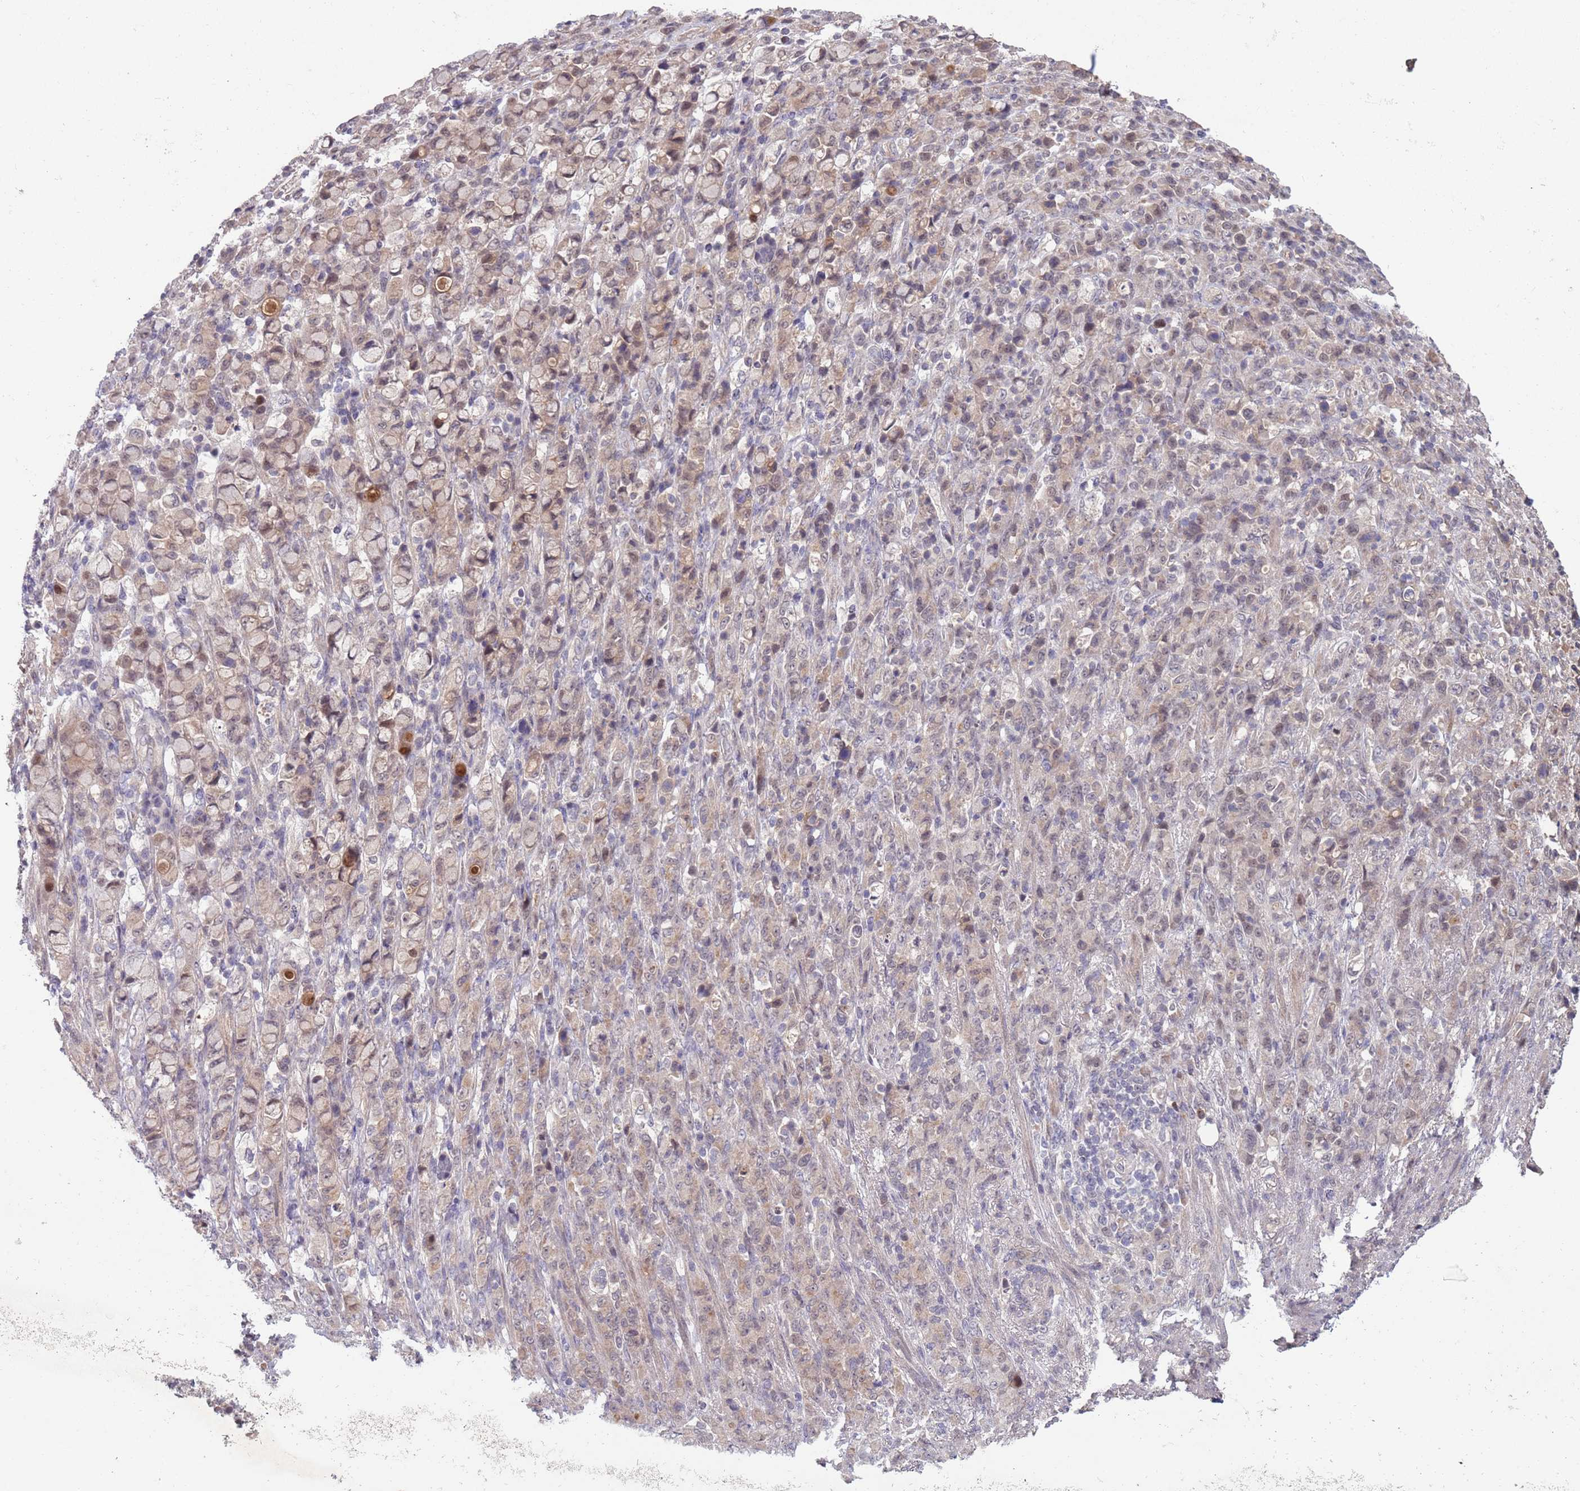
{"staining": {"intensity": "weak", "quantity": "25%-75%", "location": "nuclear"}, "tissue": "stomach cancer", "cell_type": "Tumor cells", "image_type": "cancer", "snomed": [{"axis": "morphology", "description": "Normal tissue, NOS"}, {"axis": "morphology", "description": "Adenocarcinoma, NOS"}, {"axis": "topography", "description": "Stomach"}], "caption": "A histopathology image of human stomach cancer stained for a protein shows weak nuclear brown staining in tumor cells.", "gene": "MEI1", "patient": {"sex": "female", "age": 79}}